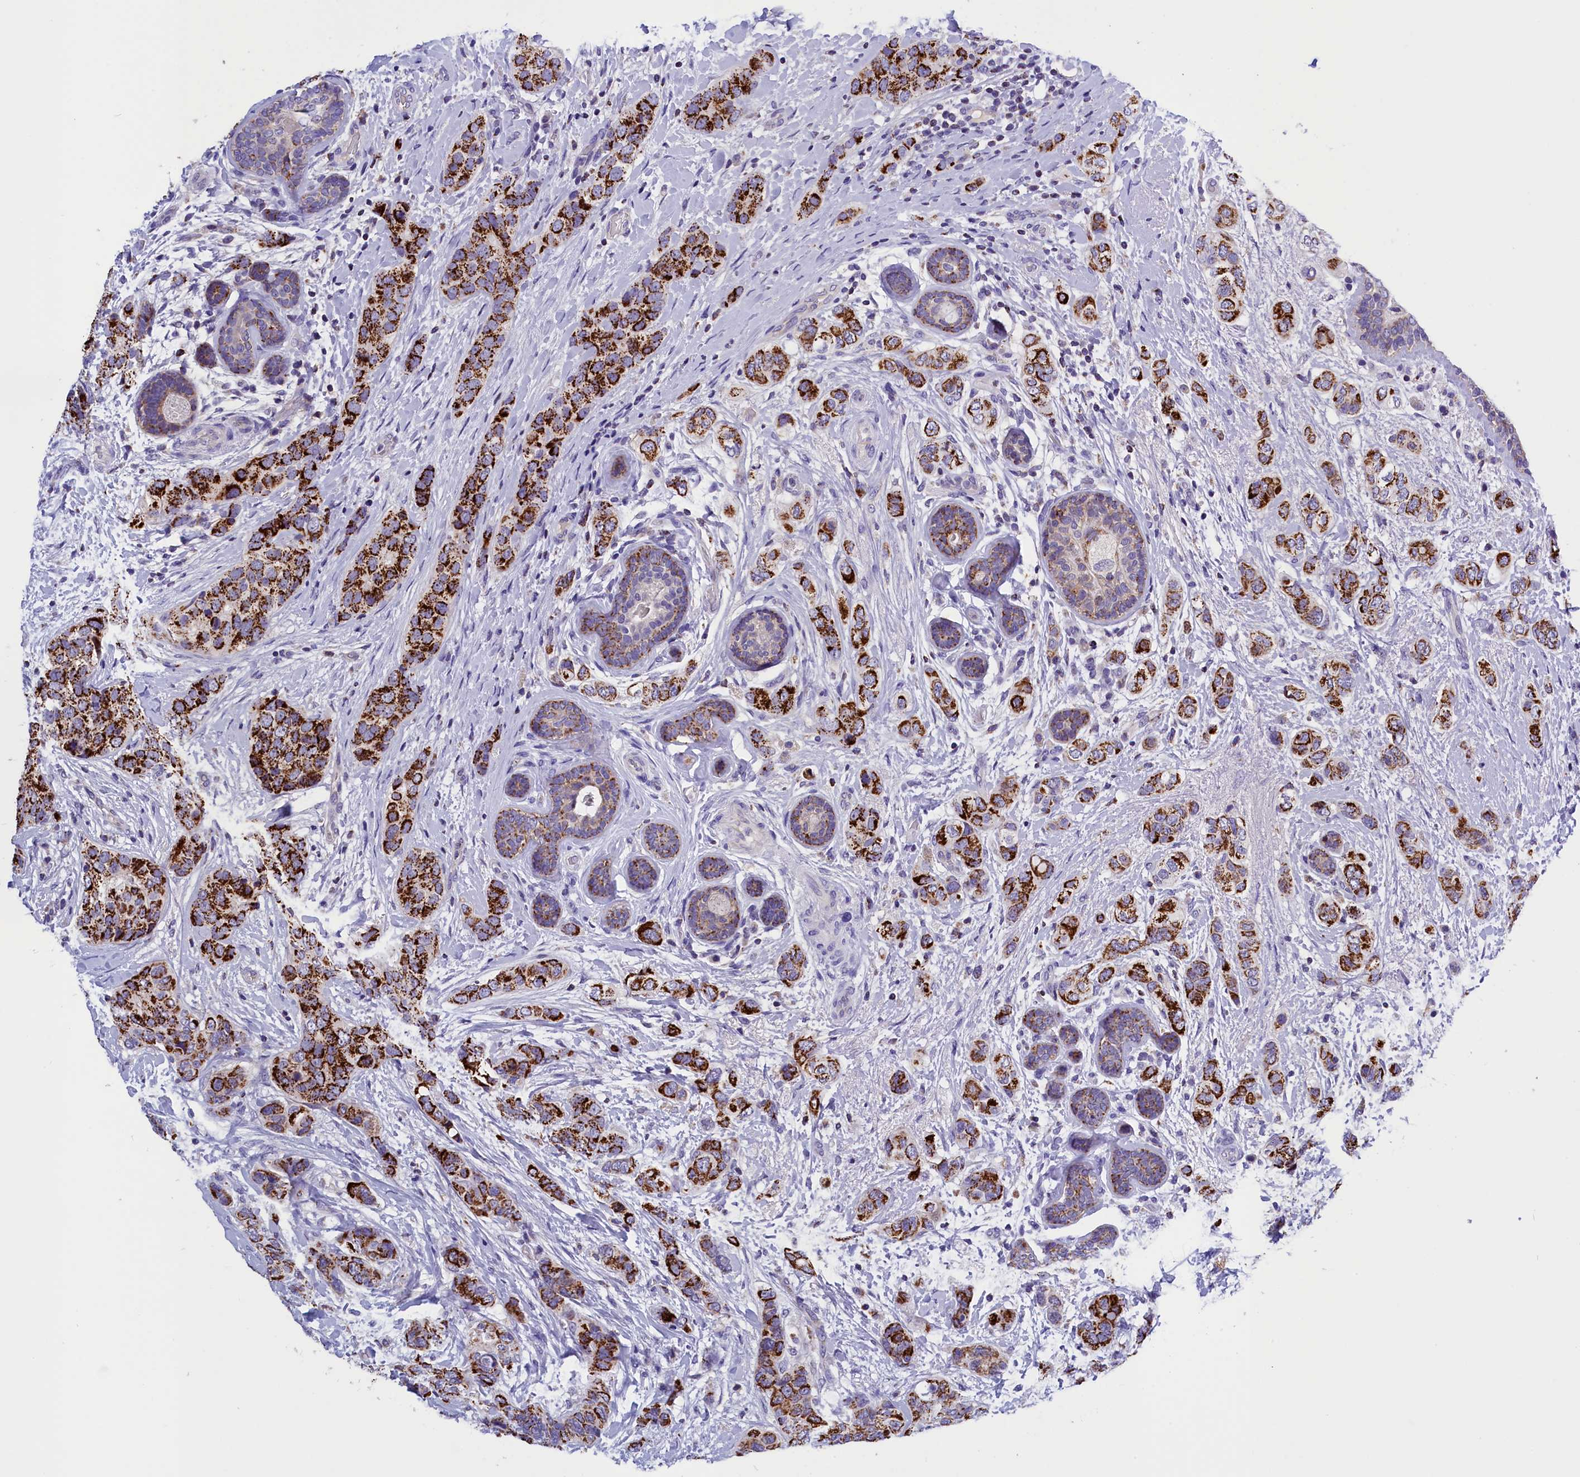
{"staining": {"intensity": "strong", "quantity": ">75%", "location": "cytoplasmic/membranous"}, "tissue": "breast cancer", "cell_type": "Tumor cells", "image_type": "cancer", "snomed": [{"axis": "morphology", "description": "Lobular carcinoma"}, {"axis": "topography", "description": "Breast"}], "caption": "Immunohistochemistry (IHC) image of neoplastic tissue: human breast lobular carcinoma stained using immunohistochemistry (IHC) displays high levels of strong protein expression localized specifically in the cytoplasmic/membranous of tumor cells, appearing as a cytoplasmic/membranous brown color.", "gene": "ABAT", "patient": {"sex": "female", "age": 51}}